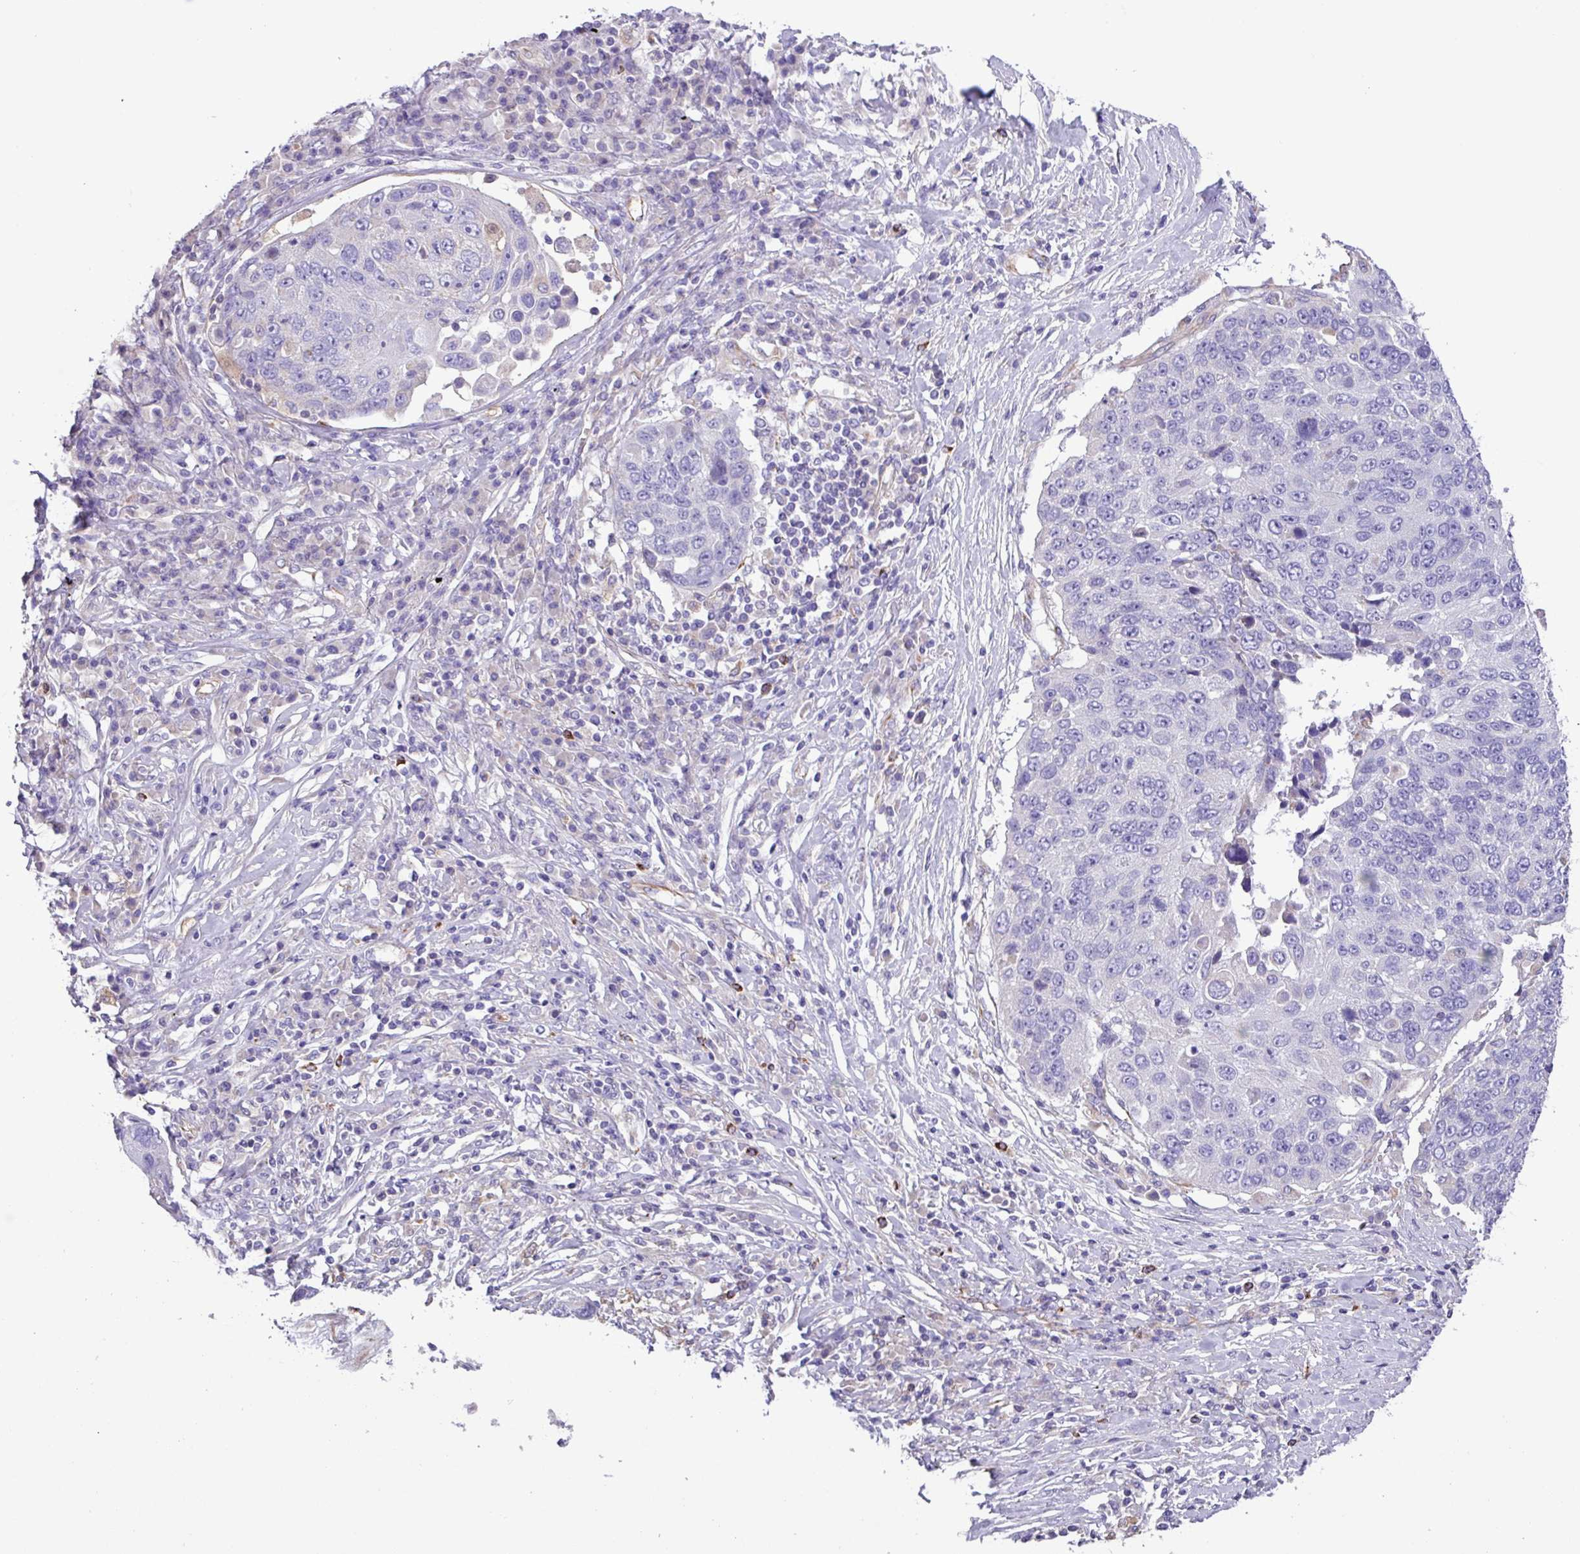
{"staining": {"intensity": "negative", "quantity": "none", "location": "none"}, "tissue": "lung cancer", "cell_type": "Tumor cells", "image_type": "cancer", "snomed": [{"axis": "morphology", "description": "Squamous cell carcinoma, NOS"}, {"axis": "topography", "description": "Lung"}], "caption": "There is no significant expression in tumor cells of lung cancer (squamous cell carcinoma).", "gene": "MRM2", "patient": {"sex": "male", "age": 66}}